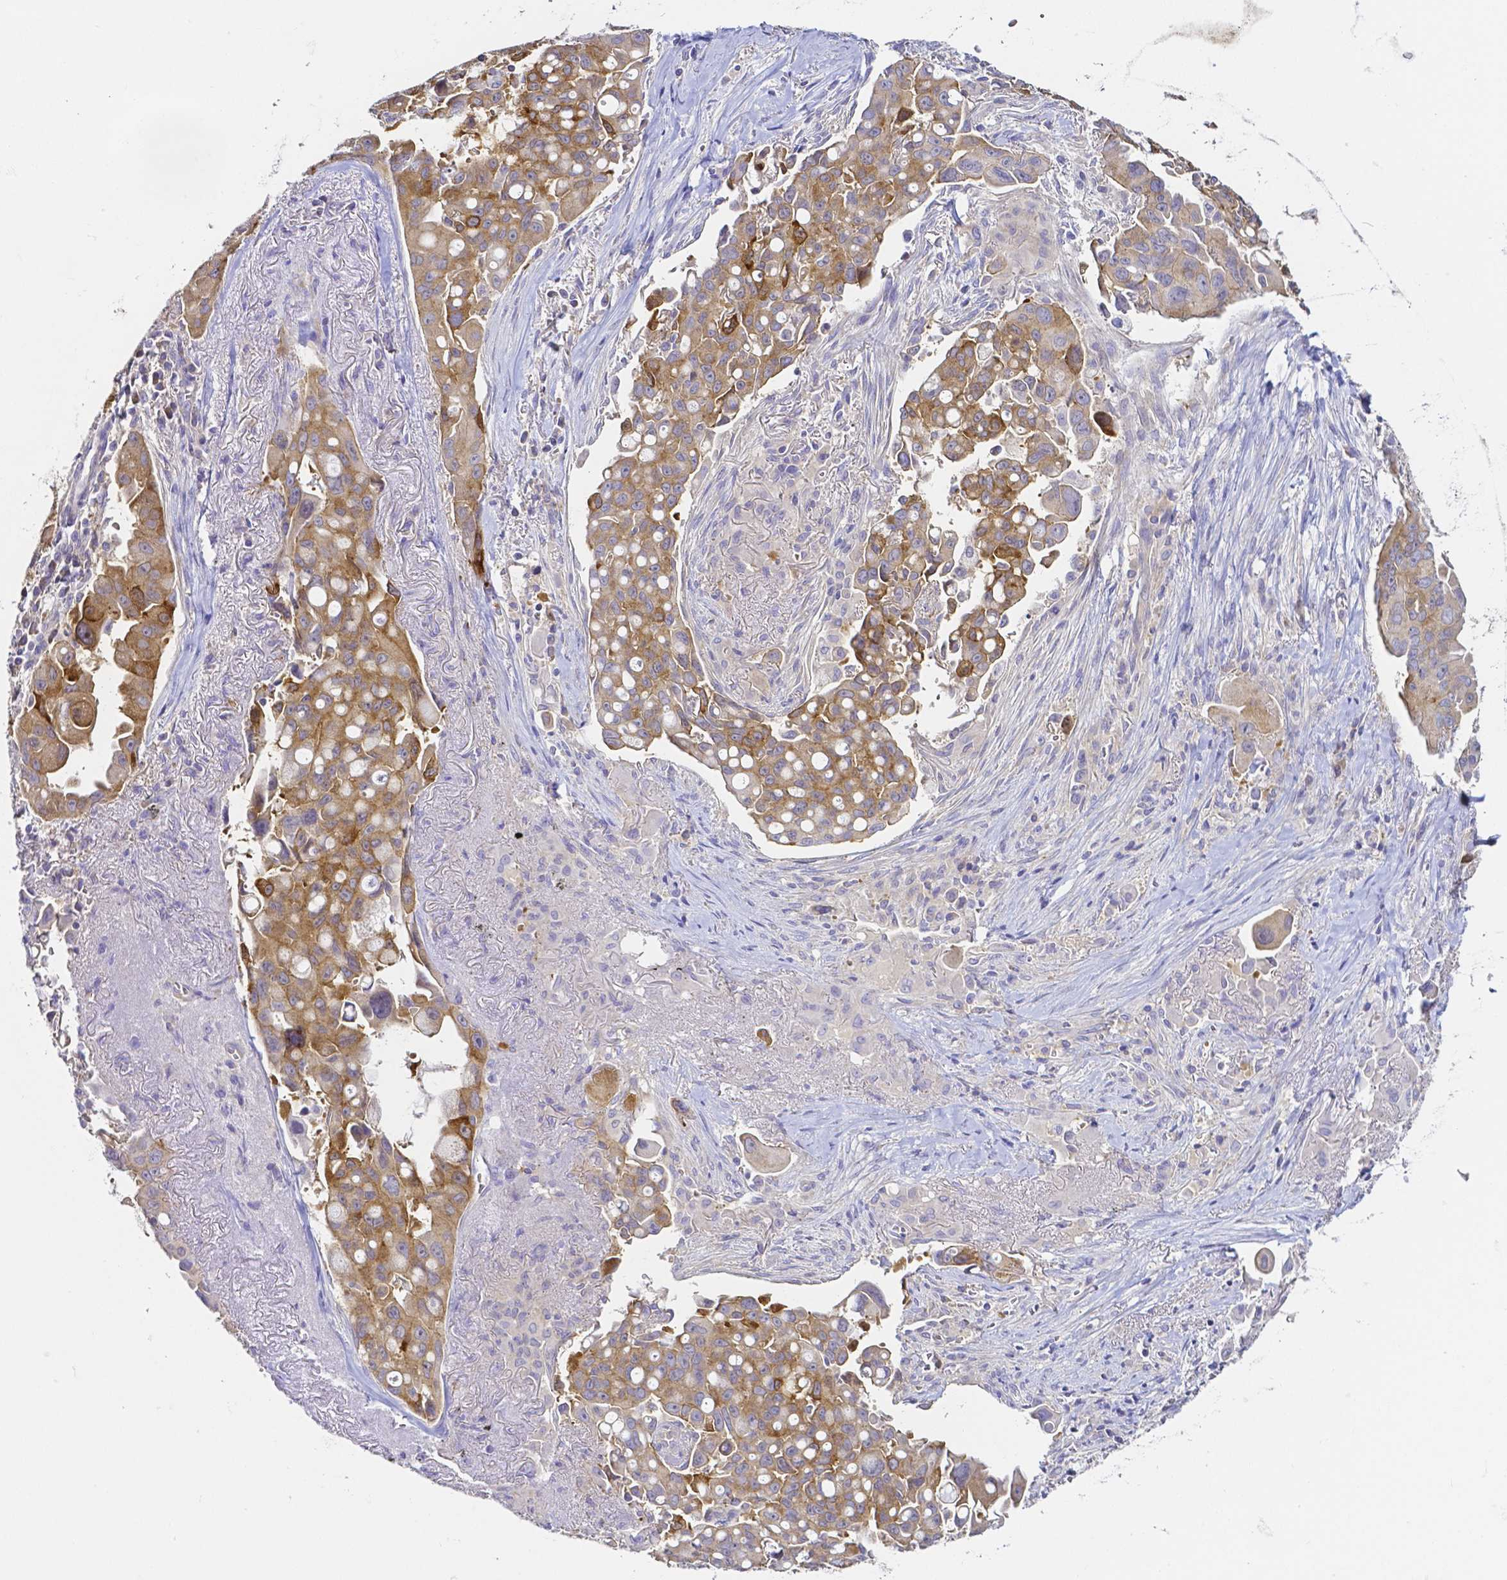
{"staining": {"intensity": "moderate", "quantity": ">75%", "location": "cytoplasmic/membranous"}, "tissue": "lung cancer", "cell_type": "Tumor cells", "image_type": "cancer", "snomed": [{"axis": "morphology", "description": "Adenocarcinoma, NOS"}, {"axis": "topography", "description": "Lung"}], "caption": "Lung cancer was stained to show a protein in brown. There is medium levels of moderate cytoplasmic/membranous staining in approximately >75% of tumor cells.", "gene": "PKP3", "patient": {"sex": "male", "age": 68}}